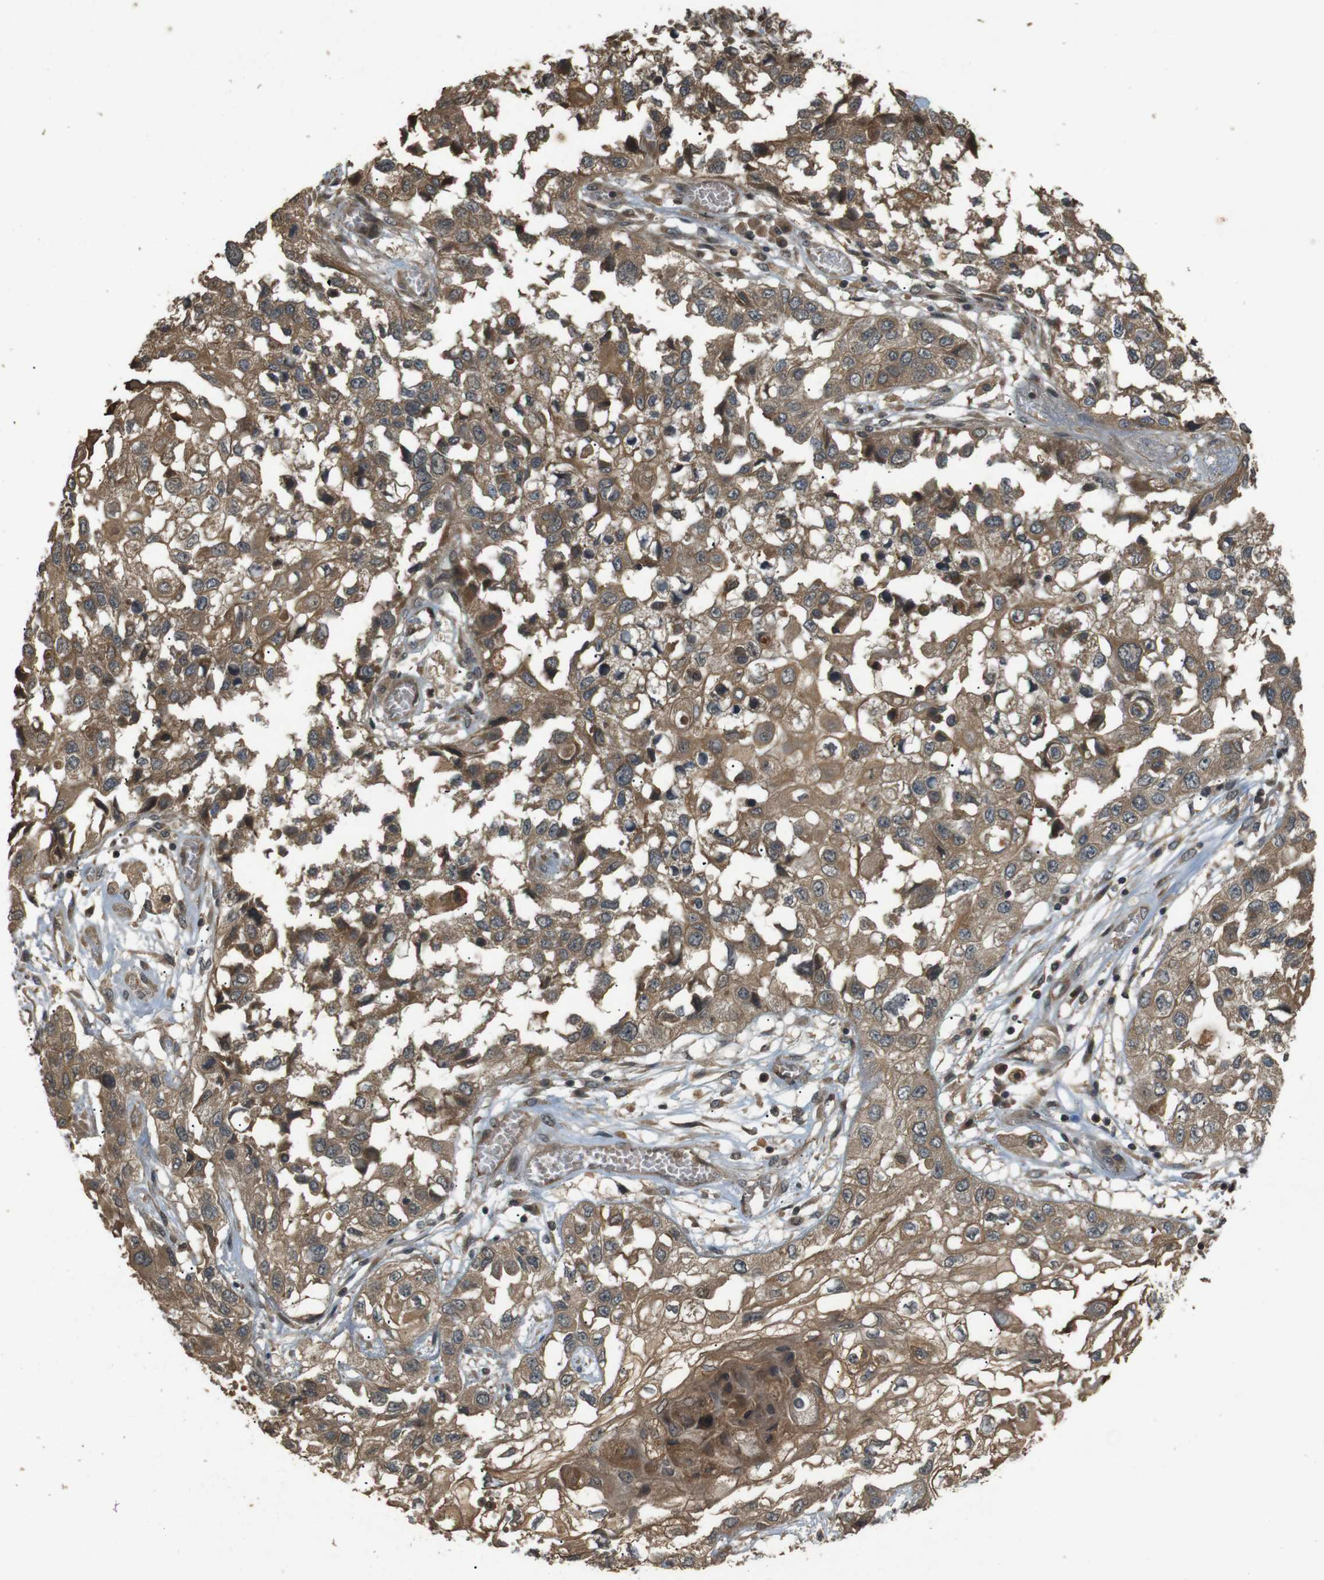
{"staining": {"intensity": "moderate", "quantity": ">75%", "location": "cytoplasmic/membranous"}, "tissue": "lung cancer", "cell_type": "Tumor cells", "image_type": "cancer", "snomed": [{"axis": "morphology", "description": "Squamous cell carcinoma, NOS"}, {"axis": "topography", "description": "Lung"}], "caption": "IHC histopathology image of lung cancer (squamous cell carcinoma) stained for a protein (brown), which exhibits medium levels of moderate cytoplasmic/membranous expression in approximately >75% of tumor cells.", "gene": "TAP1", "patient": {"sex": "male", "age": 71}}